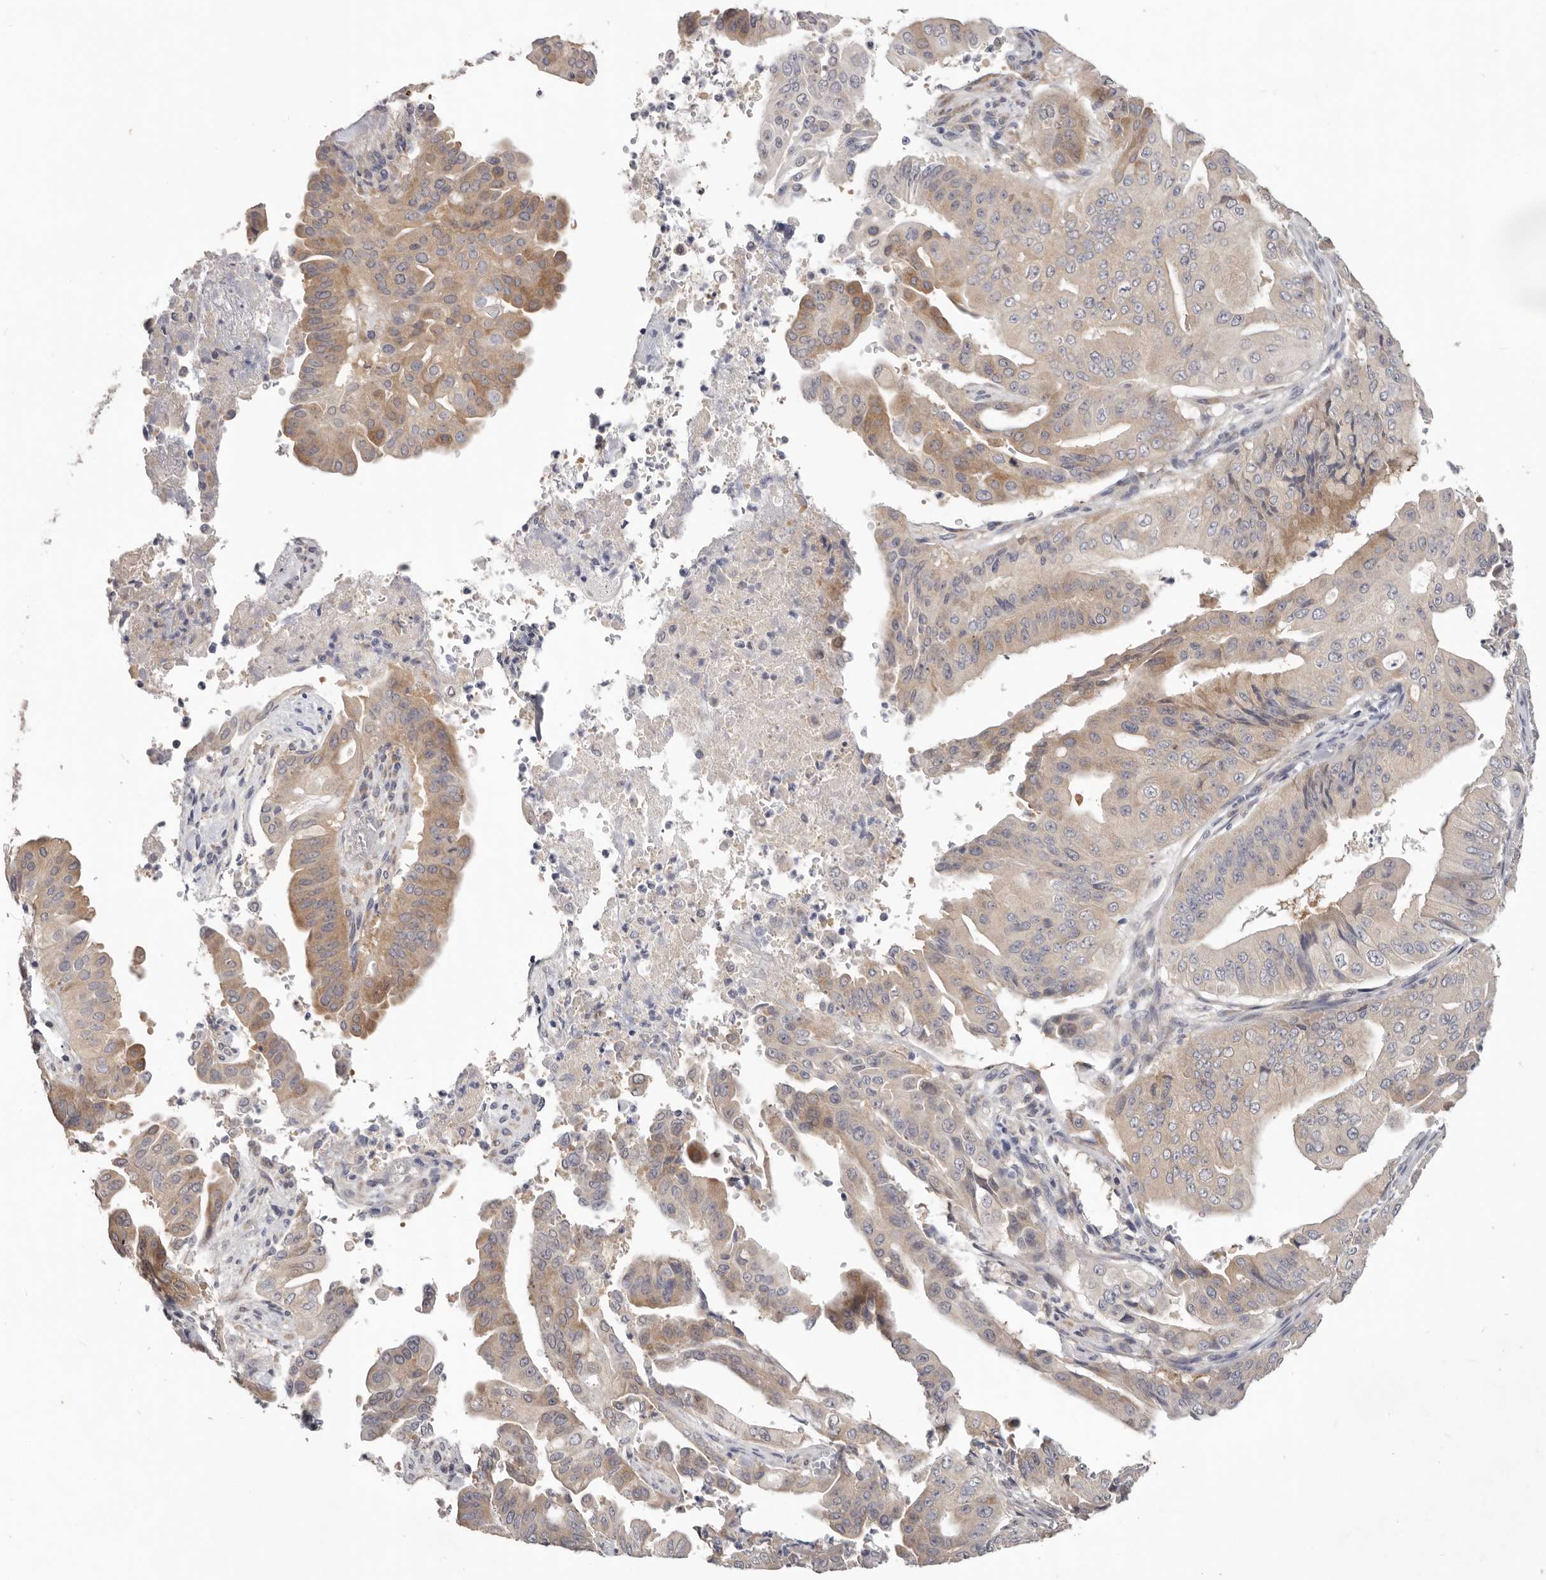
{"staining": {"intensity": "moderate", "quantity": "<25%", "location": "cytoplasmic/membranous"}, "tissue": "pancreatic cancer", "cell_type": "Tumor cells", "image_type": "cancer", "snomed": [{"axis": "morphology", "description": "Adenocarcinoma, NOS"}, {"axis": "topography", "description": "Pancreas"}], "caption": "Brown immunohistochemical staining in pancreatic cancer (adenocarcinoma) displays moderate cytoplasmic/membranous expression in about <25% of tumor cells.", "gene": "WDR77", "patient": {"sex": "female", "age": 77}}